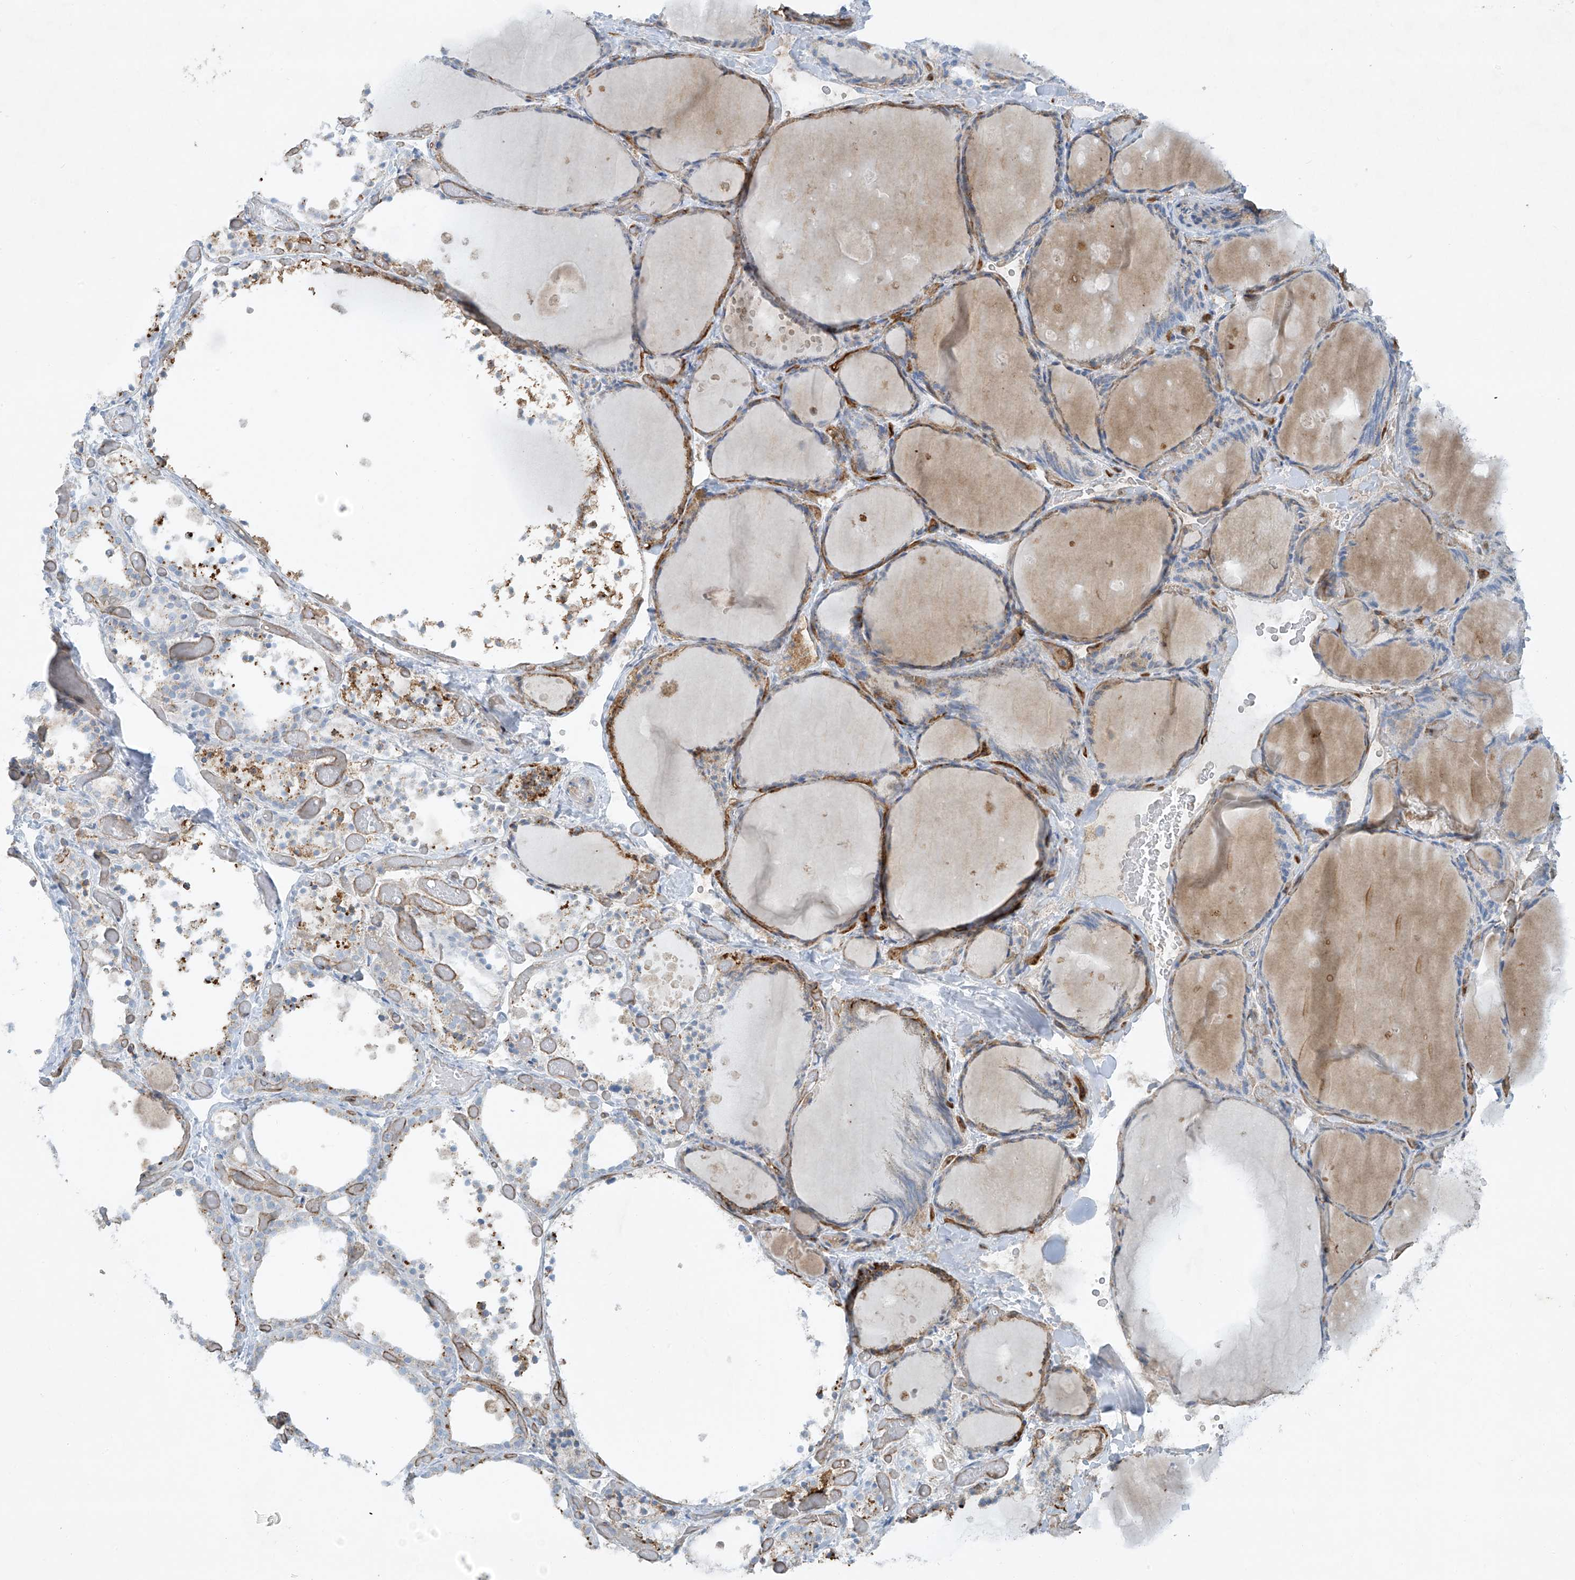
{"staining": {"intensity": "negative", "quantity": "none", "location": "none"}, "tissue": "thyroid gland", "cell_type": "Glandular cells", "image_type": "normal", "snomed": [{"axis": "morphology", "description": "Normal tissue, NOS"}, {"axis": "topography", "description": "Thyroid gland"}], "caption": "Immunohistochemistry of benign human thyroid gland shows no positivity in glandular cells. The staining was performed using DAB (3,3'-diaminobenzidine) to visualize the protein expression in brown, while the nuclei were stained in blue with hematoxylin (Magnification: 20x).", "gene": "VAMP5", "patient": {"sex": "female", "age": 44}}